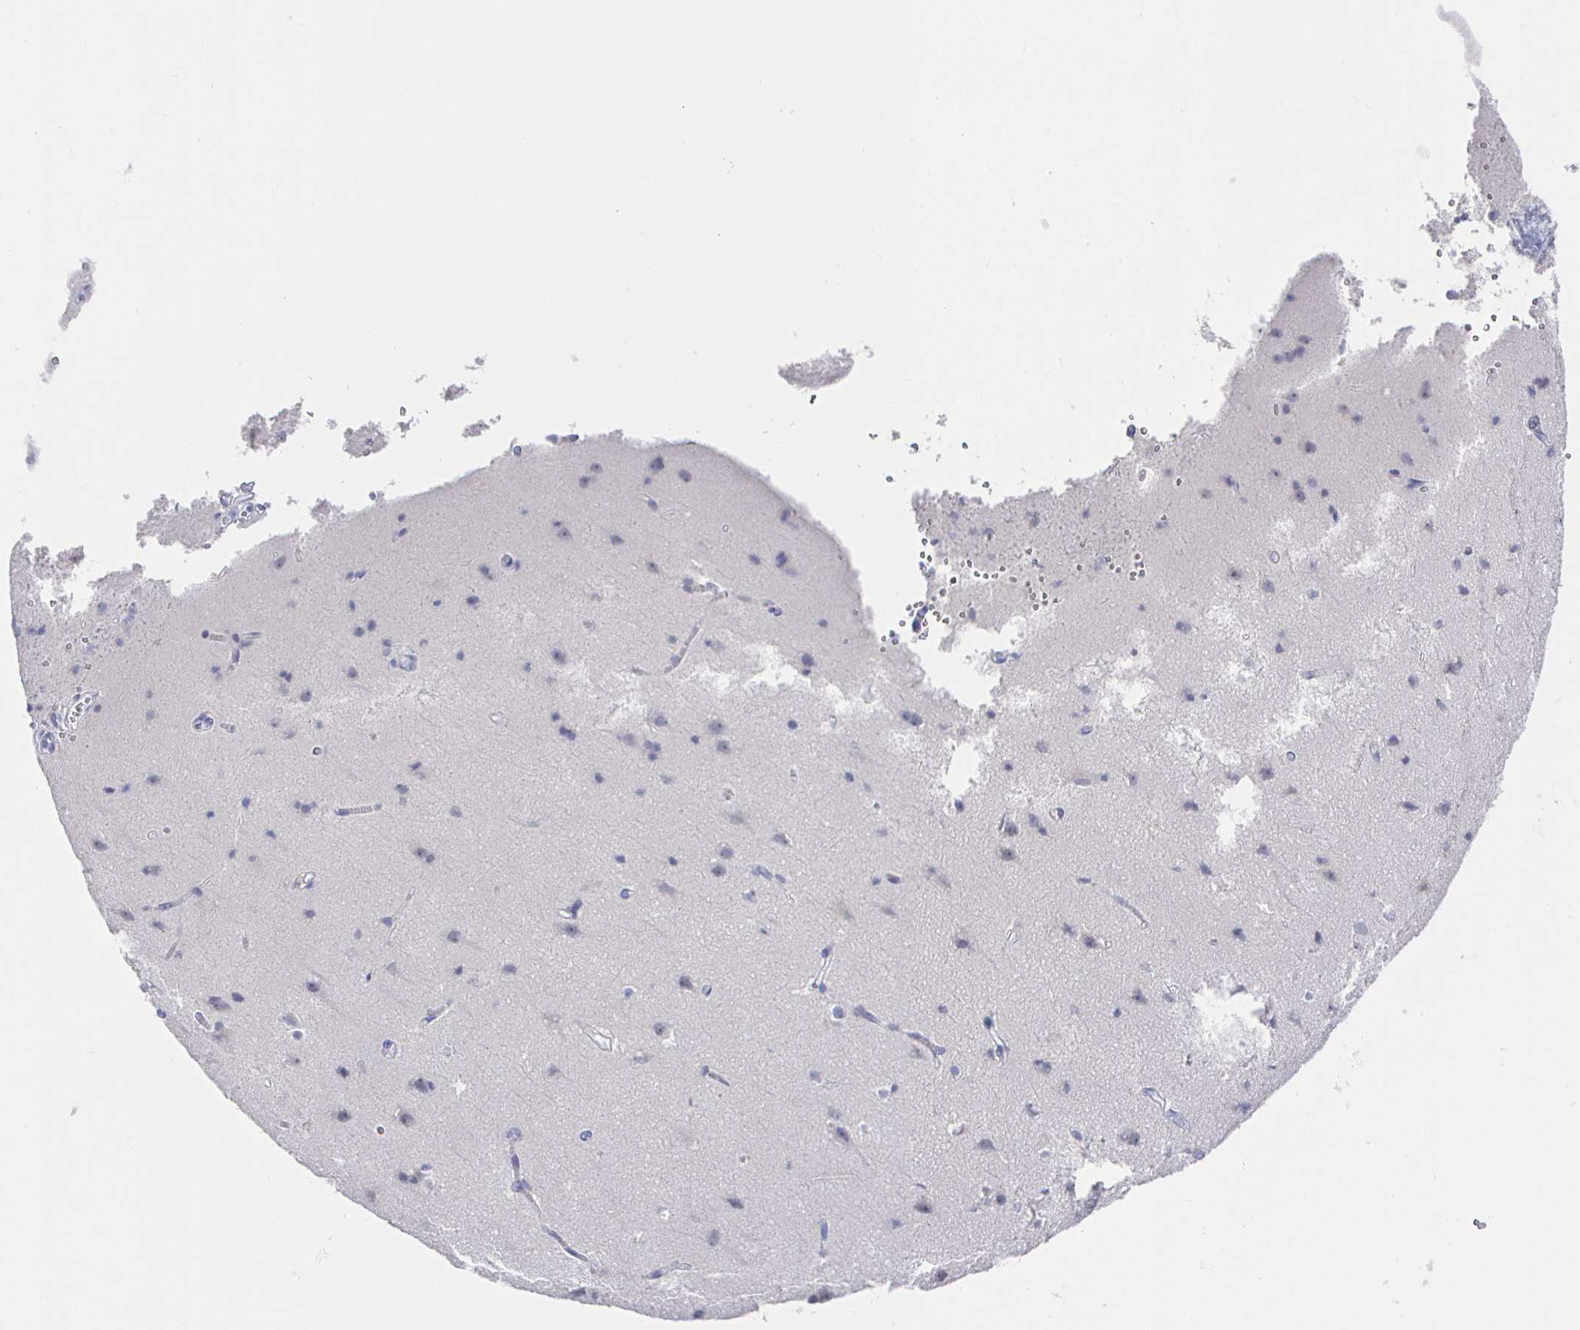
{"staining": {"intensity": "negative", "quantity": "none", "location": "none"}, "tissue": "cerebral cortex", "cell_type": "Endothelial cells", "image_type": "normal", "snomed": [{"axis": "morphology", "description": "Normal tissue, NOS"}, {"axis": "topography", "description": "Cerebral cortex"}], "caption": "Cerebral cortex stained for a protein using IHC displays no staining endothelial cells.", "gene": "LRRC23", "patient": {"sex": "male", "age": 37}}